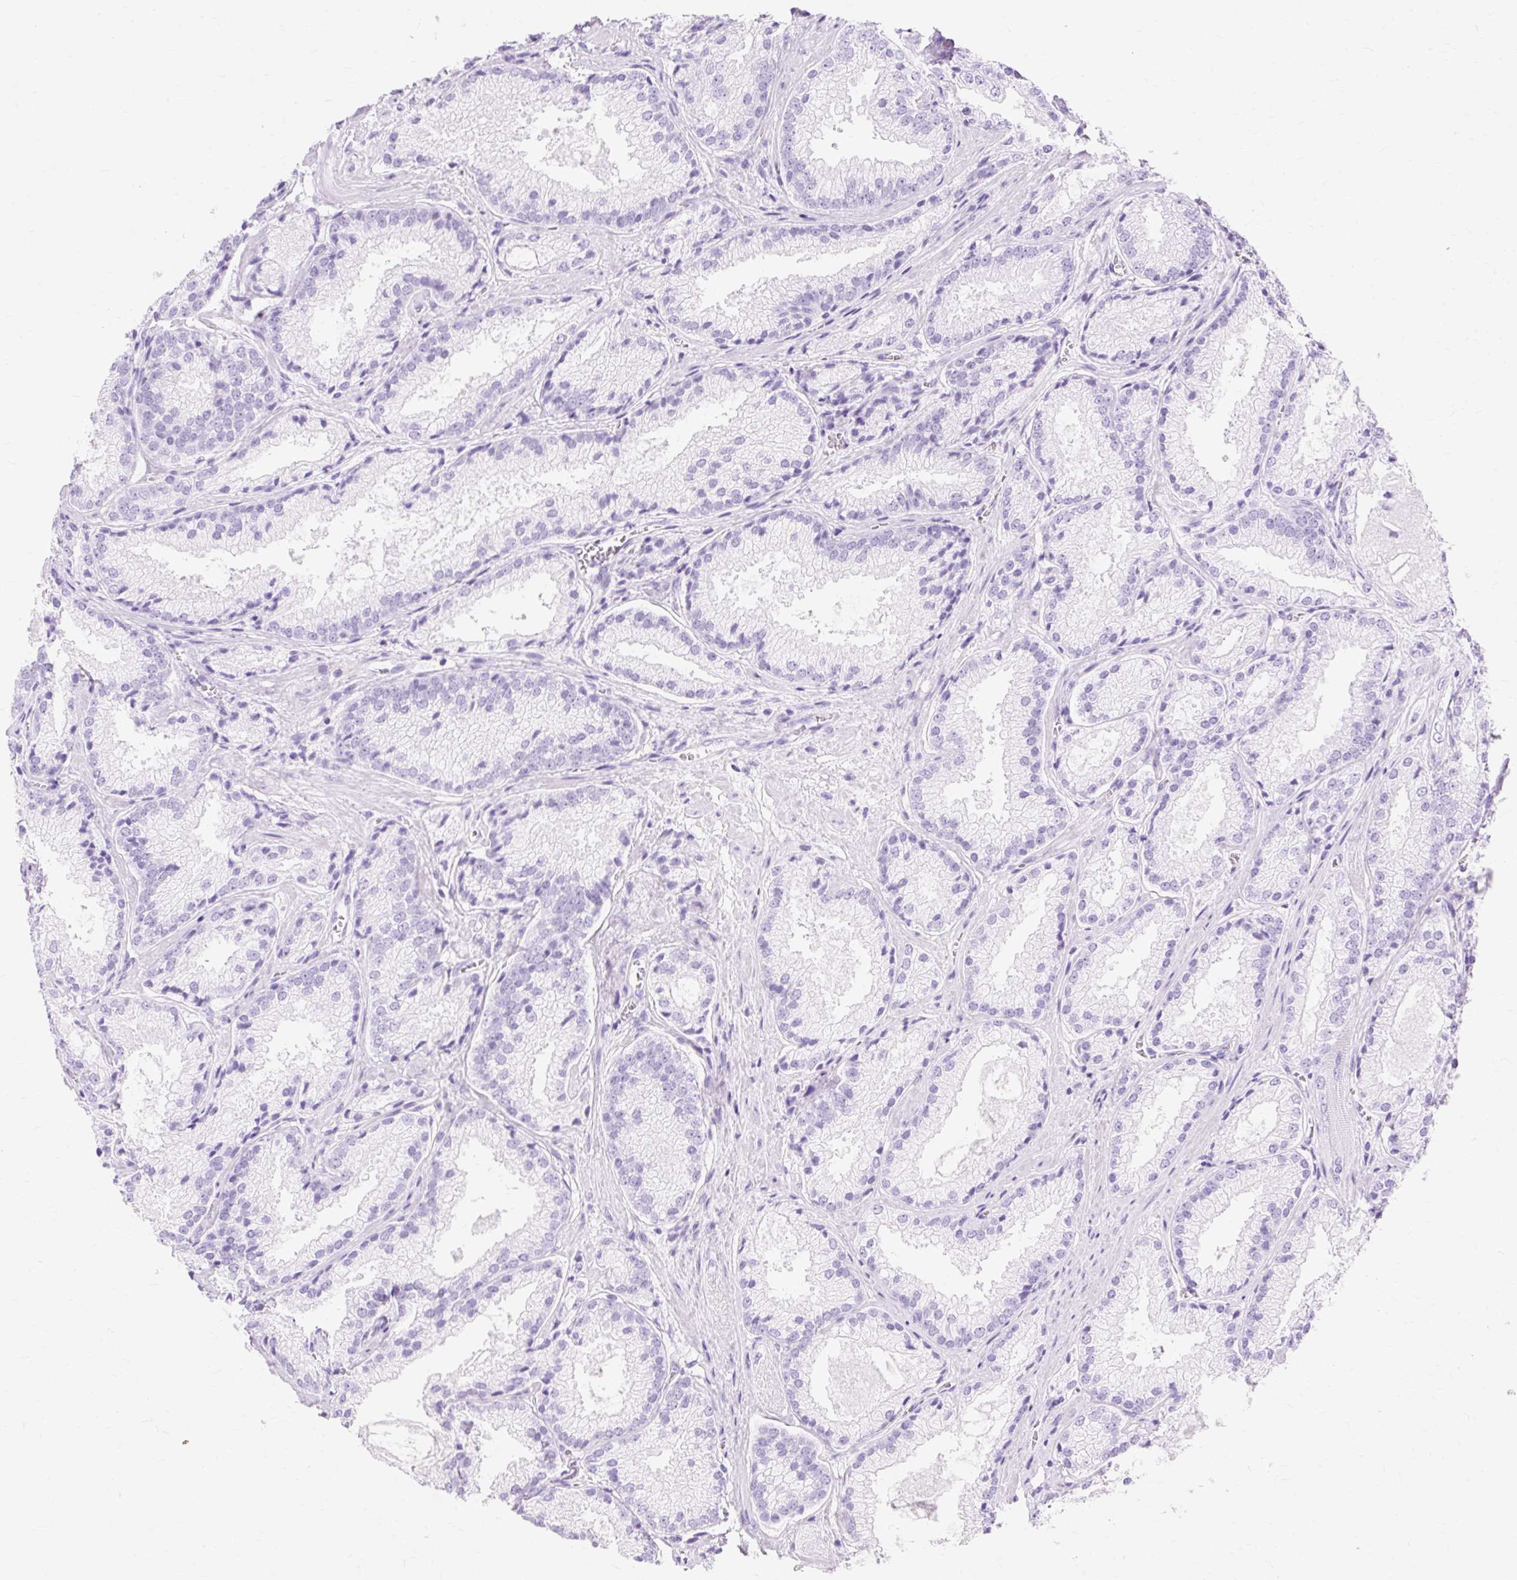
{"staining": {"intensity": "negative", "quantity": "none", "location": "none"}, "tissue": "prostate cancer", "cell_type": "Tumor cells", "image_type": "cancer", "snomed": [{"axis": "morphology", "description": "Adenocarcinoma, High grade"}, {"axis": "topography", "description": "Prostate"}], "caption": "This is a micrograph of immunohistochemistry (IHC) staining of prostate cancer, which shows no staining in tumor cells.", "gene": "MBP", "patient": {"sex": "male", "age": 68}}